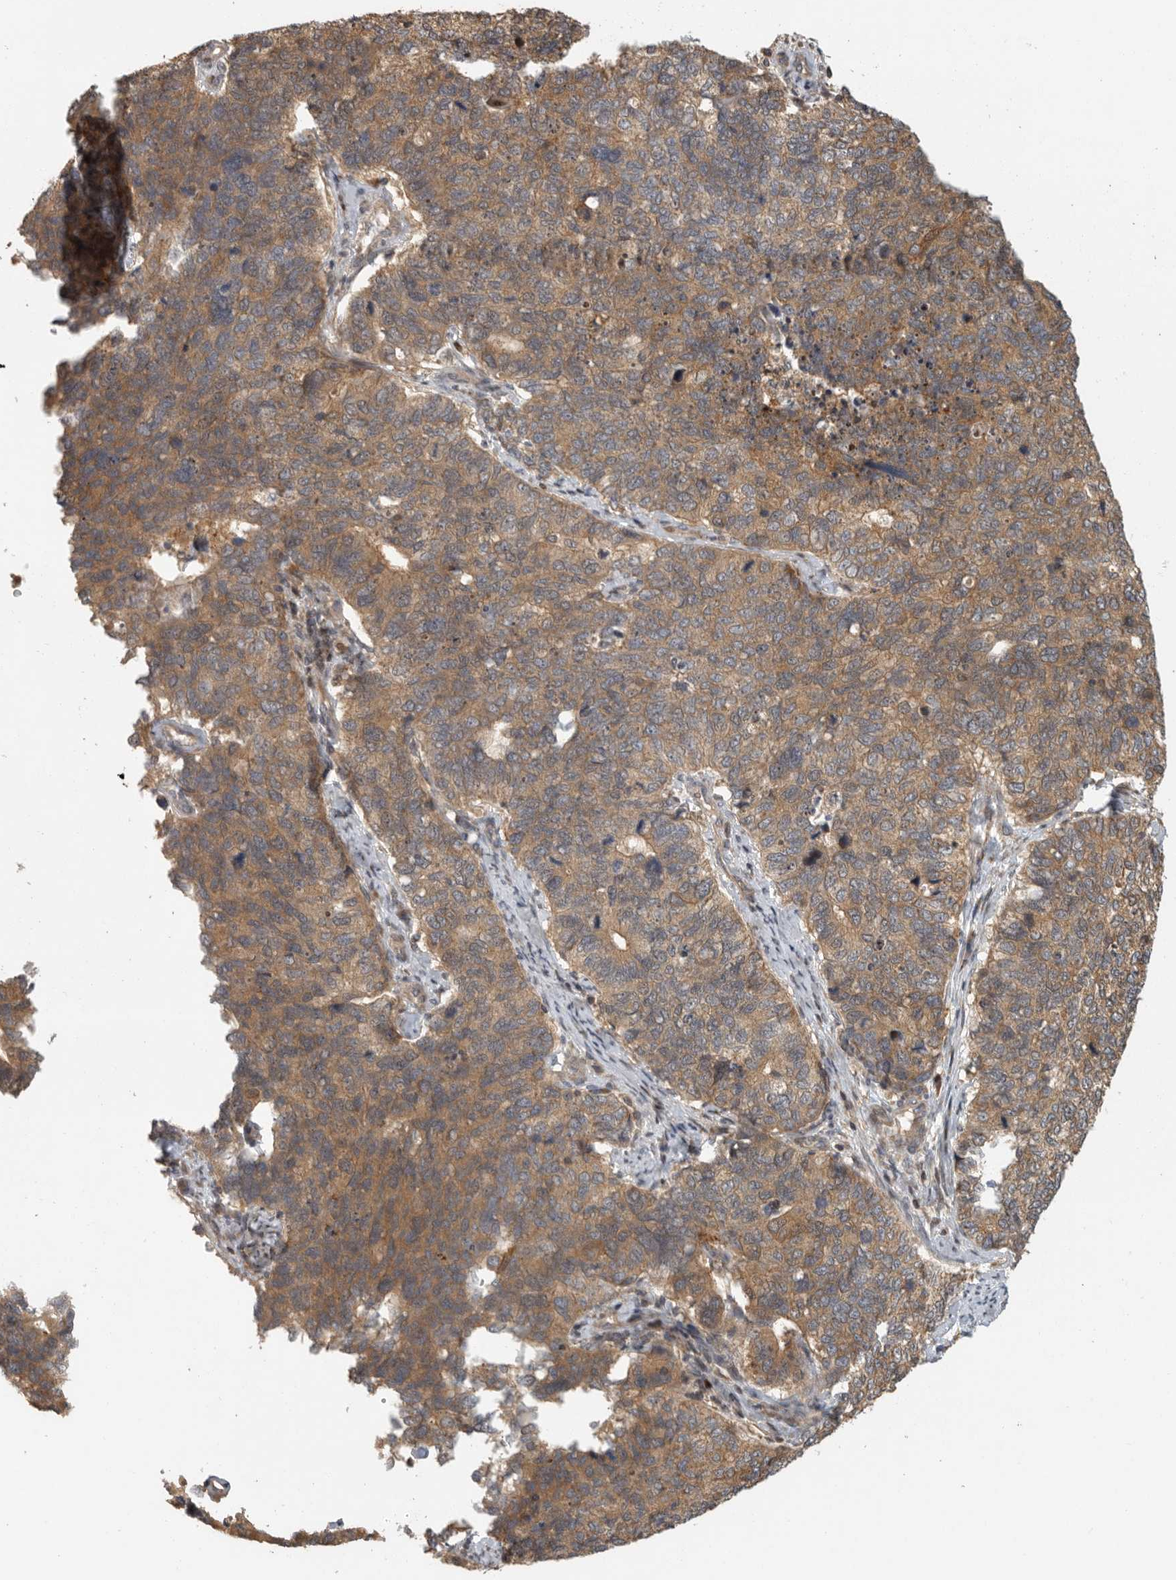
{"staining": {"intensity": "moderate", "quantity": ">75%", "location": "cytoplasmic/membranous"}, "tissue": "cervical cancer", "cell_type": "Tumor cells", "image_type": "cancer", "snomed": [{"axis": "morphology", "description": "Squamous cell carcinoma, NOS"}, {"axis": "topography", "description": "Cervix"}], "caption": "IHC of human cervical squamous cell carcinoma displays medium levels of moderate cytoplasmic/membranous staining in approximately >75% of tumor cells. The staining is performed using DAB brown chromogen to label protein expression. The nuclei are counter-stained blue using hematoxylin.", "gene": "SWT1", "patient": {"sex": "female", "age": 63}}